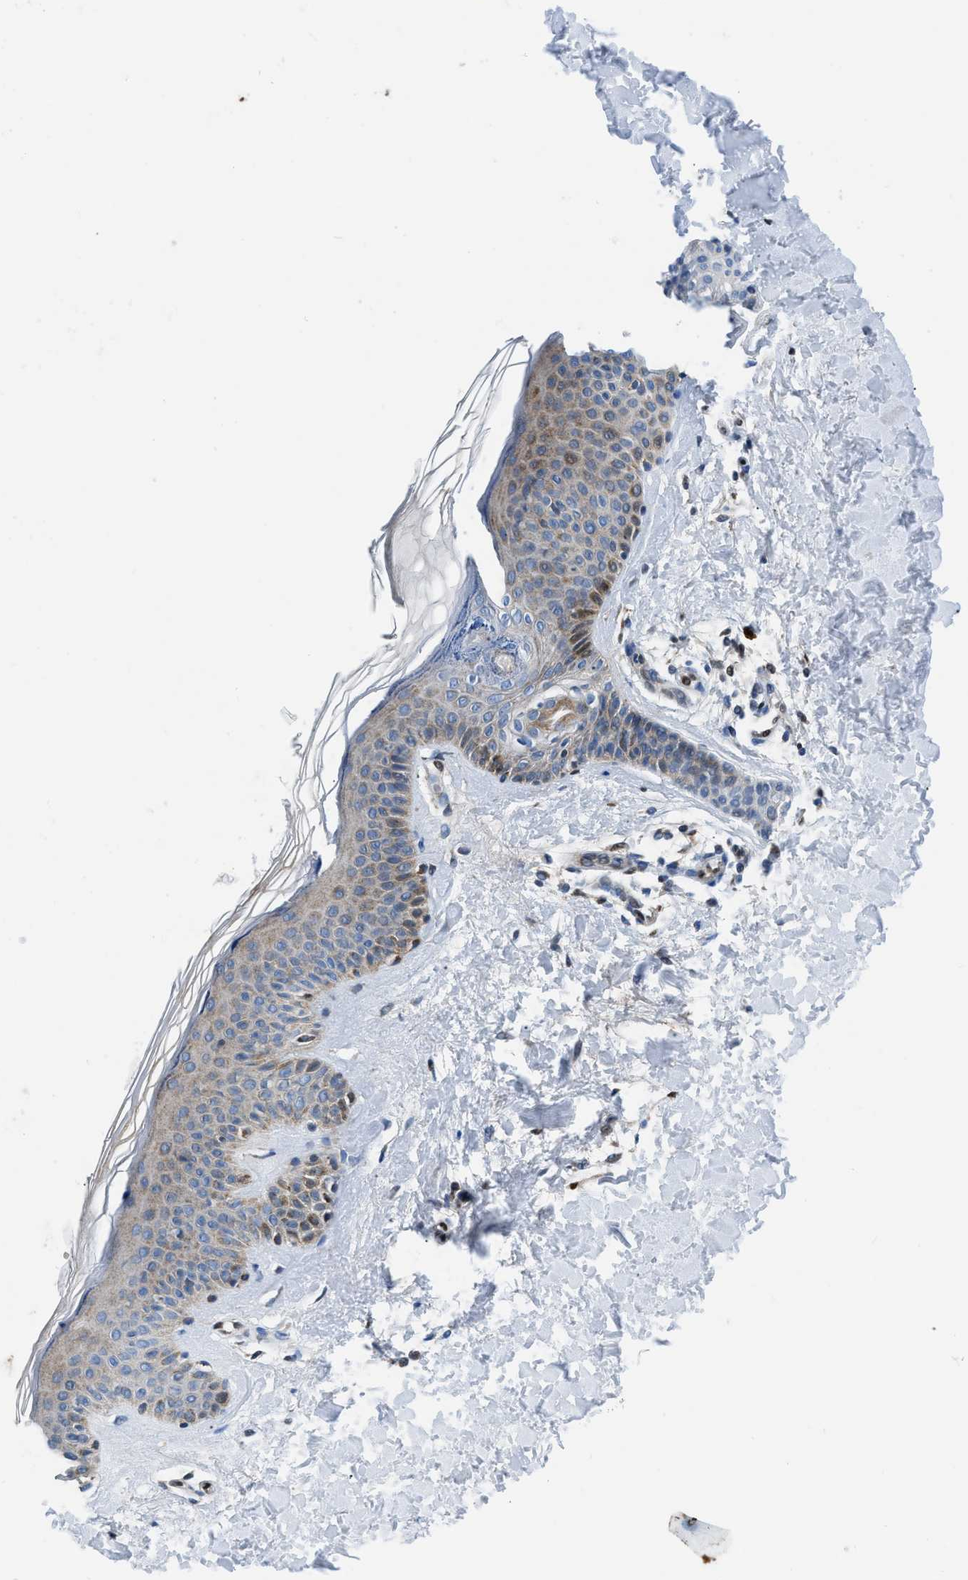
{"staining": {"intensity": "weak", "quantity": ">75%", "location": "cytoplasmic/membranous"}, "tissue": "skin", "cell_type": "Fibroblasts", "image_type": "normal", "snomed": [{"axis": "morphology", "description": "Normal tissue, NOS"}, {"axis": "topography", "description": "Skin"}], "caption": "Weak cytoplasmic/membranous protein staining is appreciated in approximately >75% of fibroblasts in skin.", "gene": "LMO2", "patient": {"sex": "male", "age": 67}}